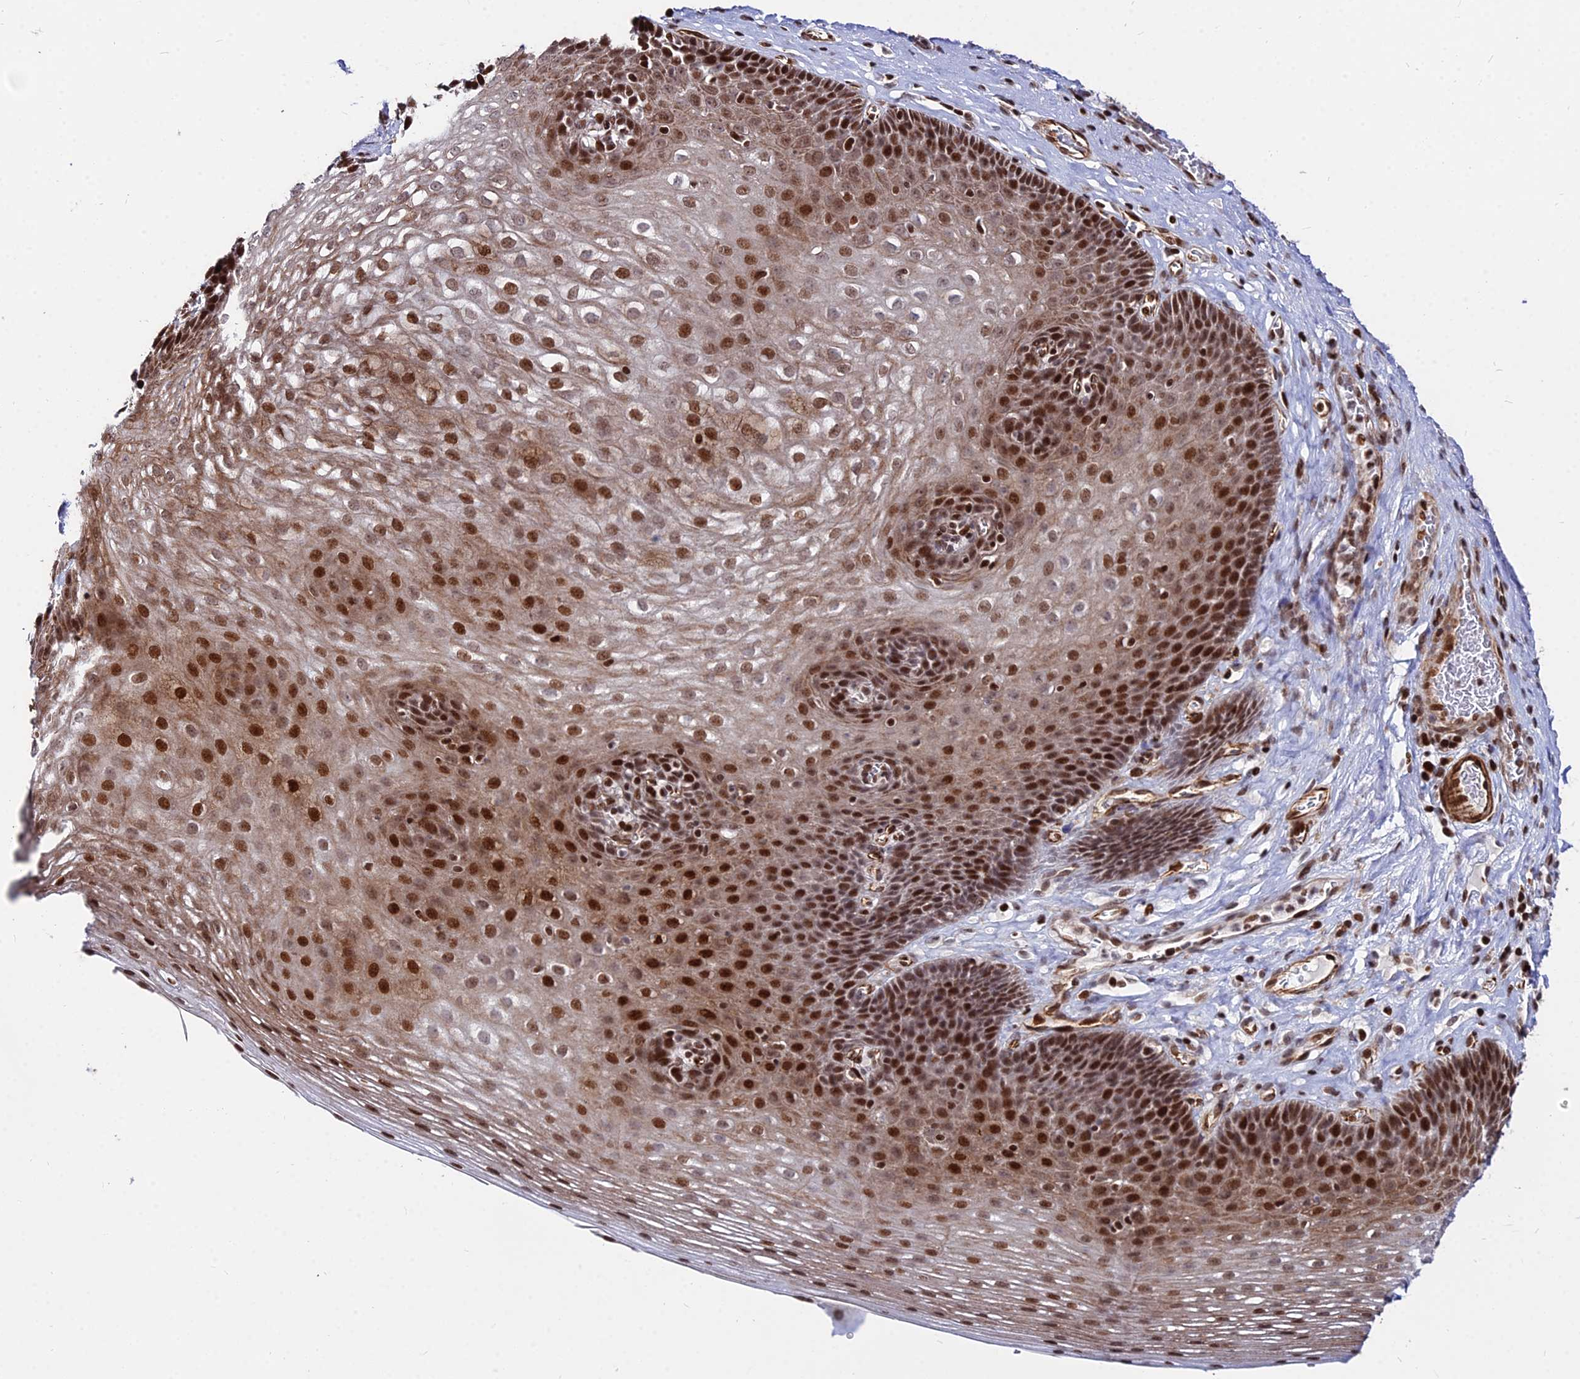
{"staining": {"intensity": "strong", "quantity": ">75%", "location": "nuclear"}, "tissue": "esophagus", "cell_type": "Squamous epithelial cells", "image_type": "normal", "snomed": [{"axis": "morphology", "description": "Normal tissue, NOS"}, {"axis": "topography", "description": "Esophagus"}], "caption": "Immunohistochemistry (IHC) image of unremarkable esophagus: esophagus stained using IHC displays high levels of strong protein expression localized specifically in the nuclear of squamous epithelial cells, appearing as a nuclear brown color.", "gene": "NYAP2", "patient": {"sex": "female", "age": 66}}